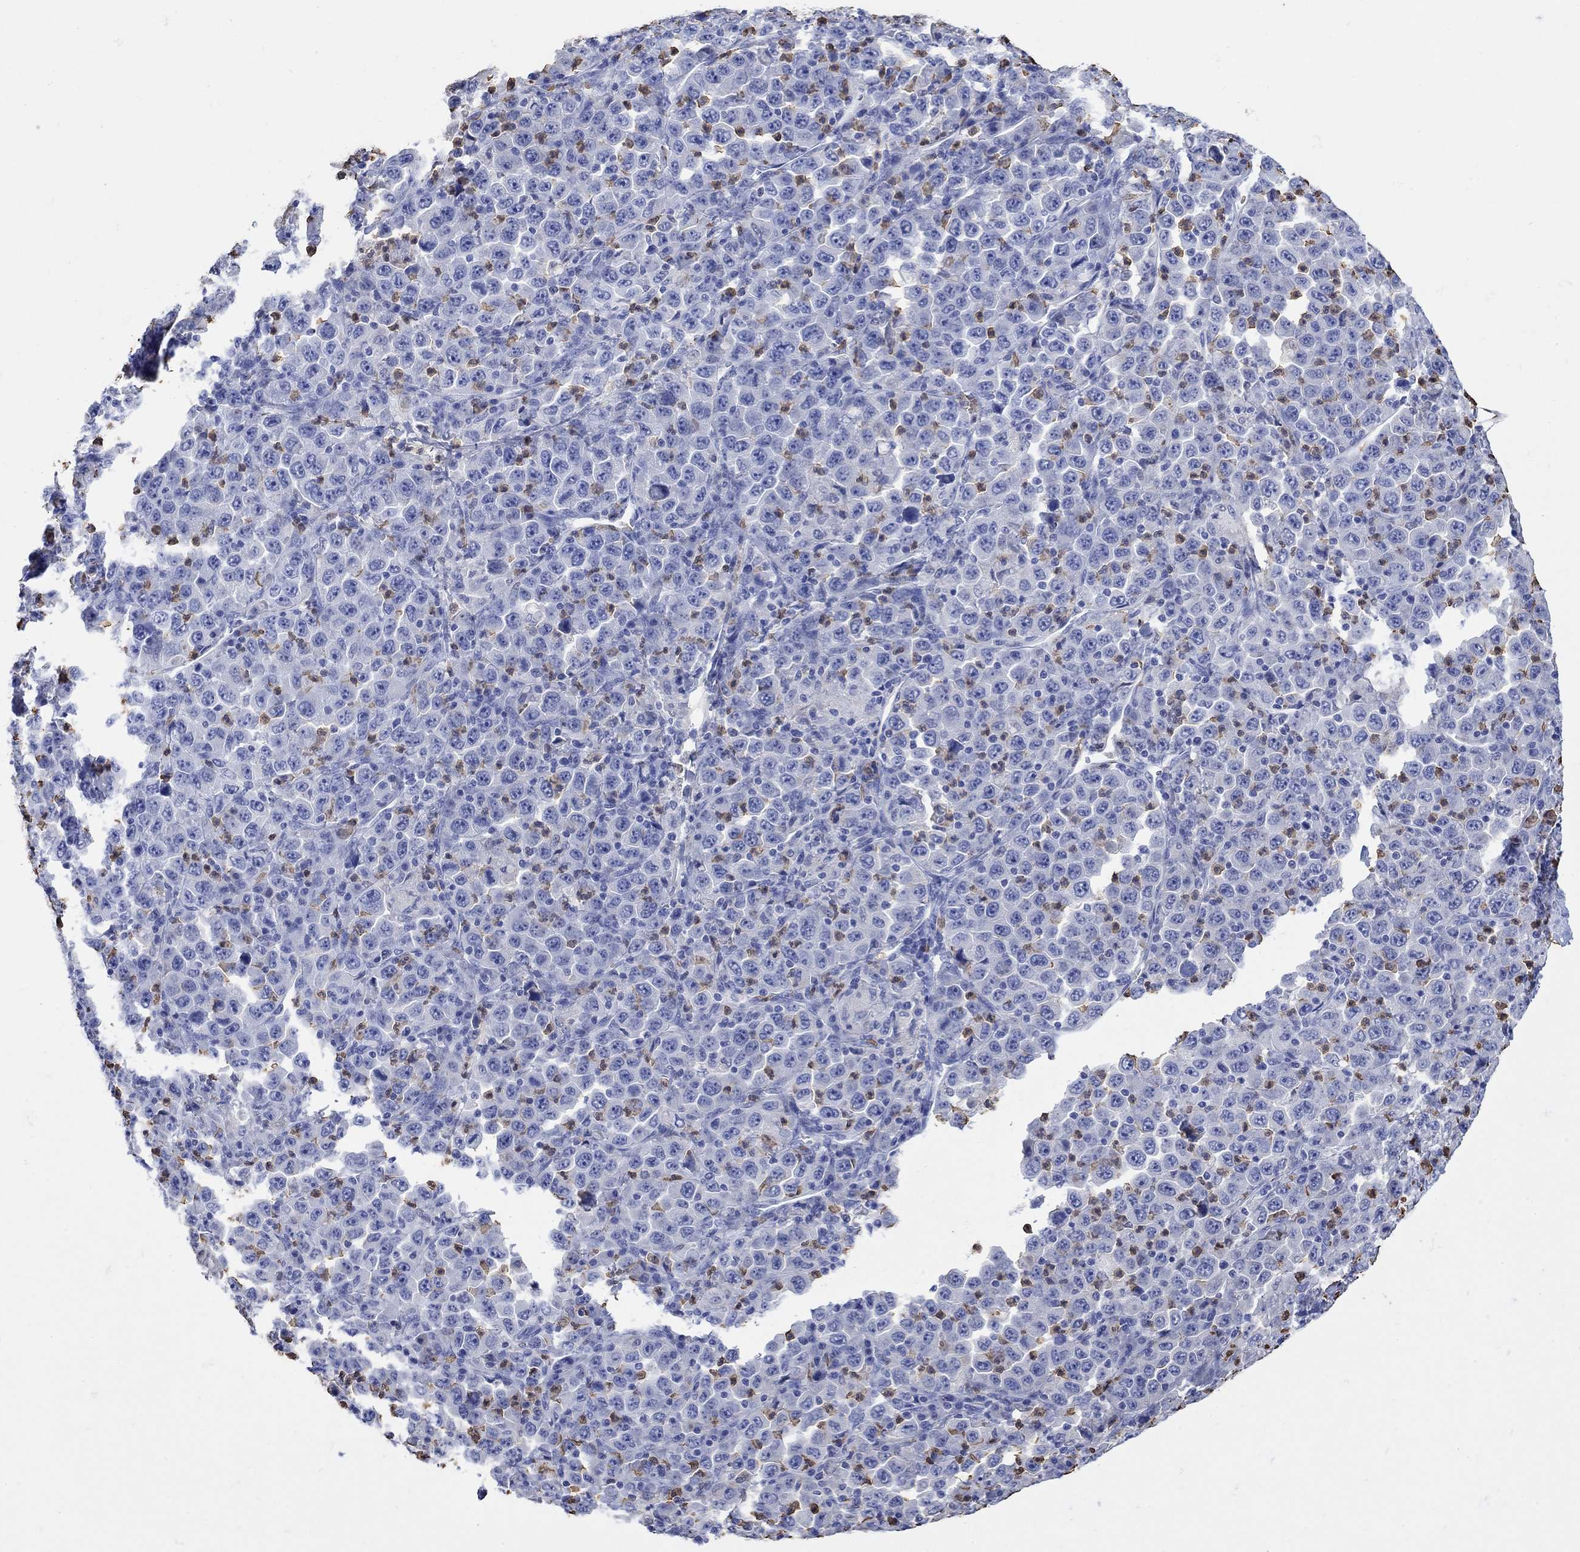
{"staining": {"intensity": "negative", "quantity": "none", "location": "none"}, "tissue": "stomach cancer", "cell_type": "Tumor cells", "image_type": "cancer", "snomed": [{"axis": "morphology", "description": "Normal tissue, NOS"}, {"axis": "morphology", "description": "Adenocarcinoma, NOS"}, {"axis": "topography", "description": "Stomach, upper"}, {"axis": "topography", "description": "Stomach"}], "caption": "Immunohistochemistry (IHC) micrograph of stomach adenocarcinoma stained for a protein (brown), which reveals no expression in tumor cells.", "gene": "LINGO3", "patient": {"sex": "male", "age": 59}}